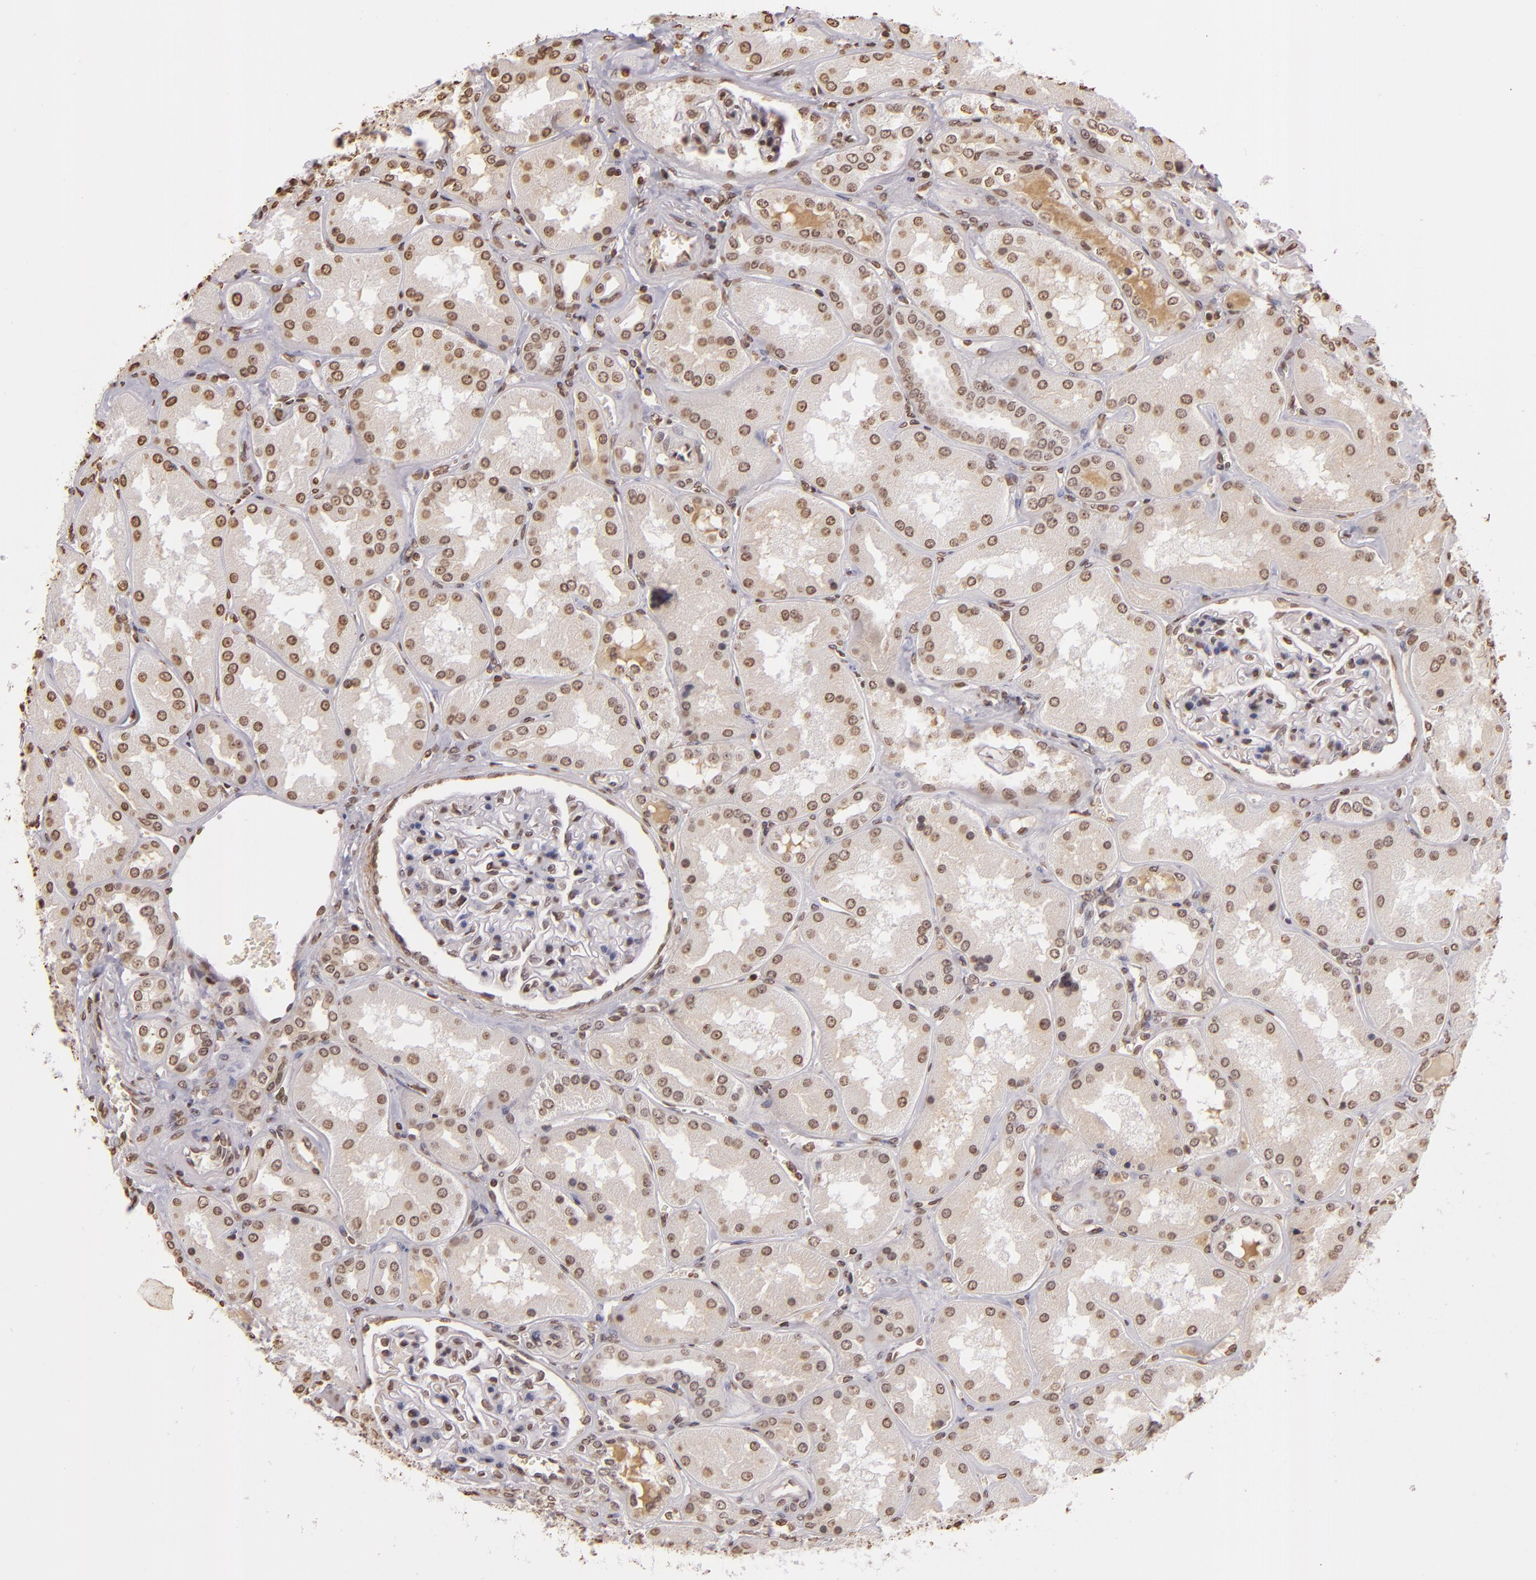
{"staining": {"intensity": "moderate", "quantity": ">75%", "location": "nuclear"}, "tissue": "kidney", "cell_type": "Cells in glomeruli", "image_type": "normal", "snomed": [{"axis": "morphology", "description": "Normal tissue, NOS"}, {"axis": "topography", "description": "Kidney"}], "caption": "Immunohistochemistry of unremarkable human kidney exhibits medium levels of moderate nuclear expression in about >75% of cells in glomeruli.", "gene": "THRB", "patient": {"sex": "female", "age": 56}}